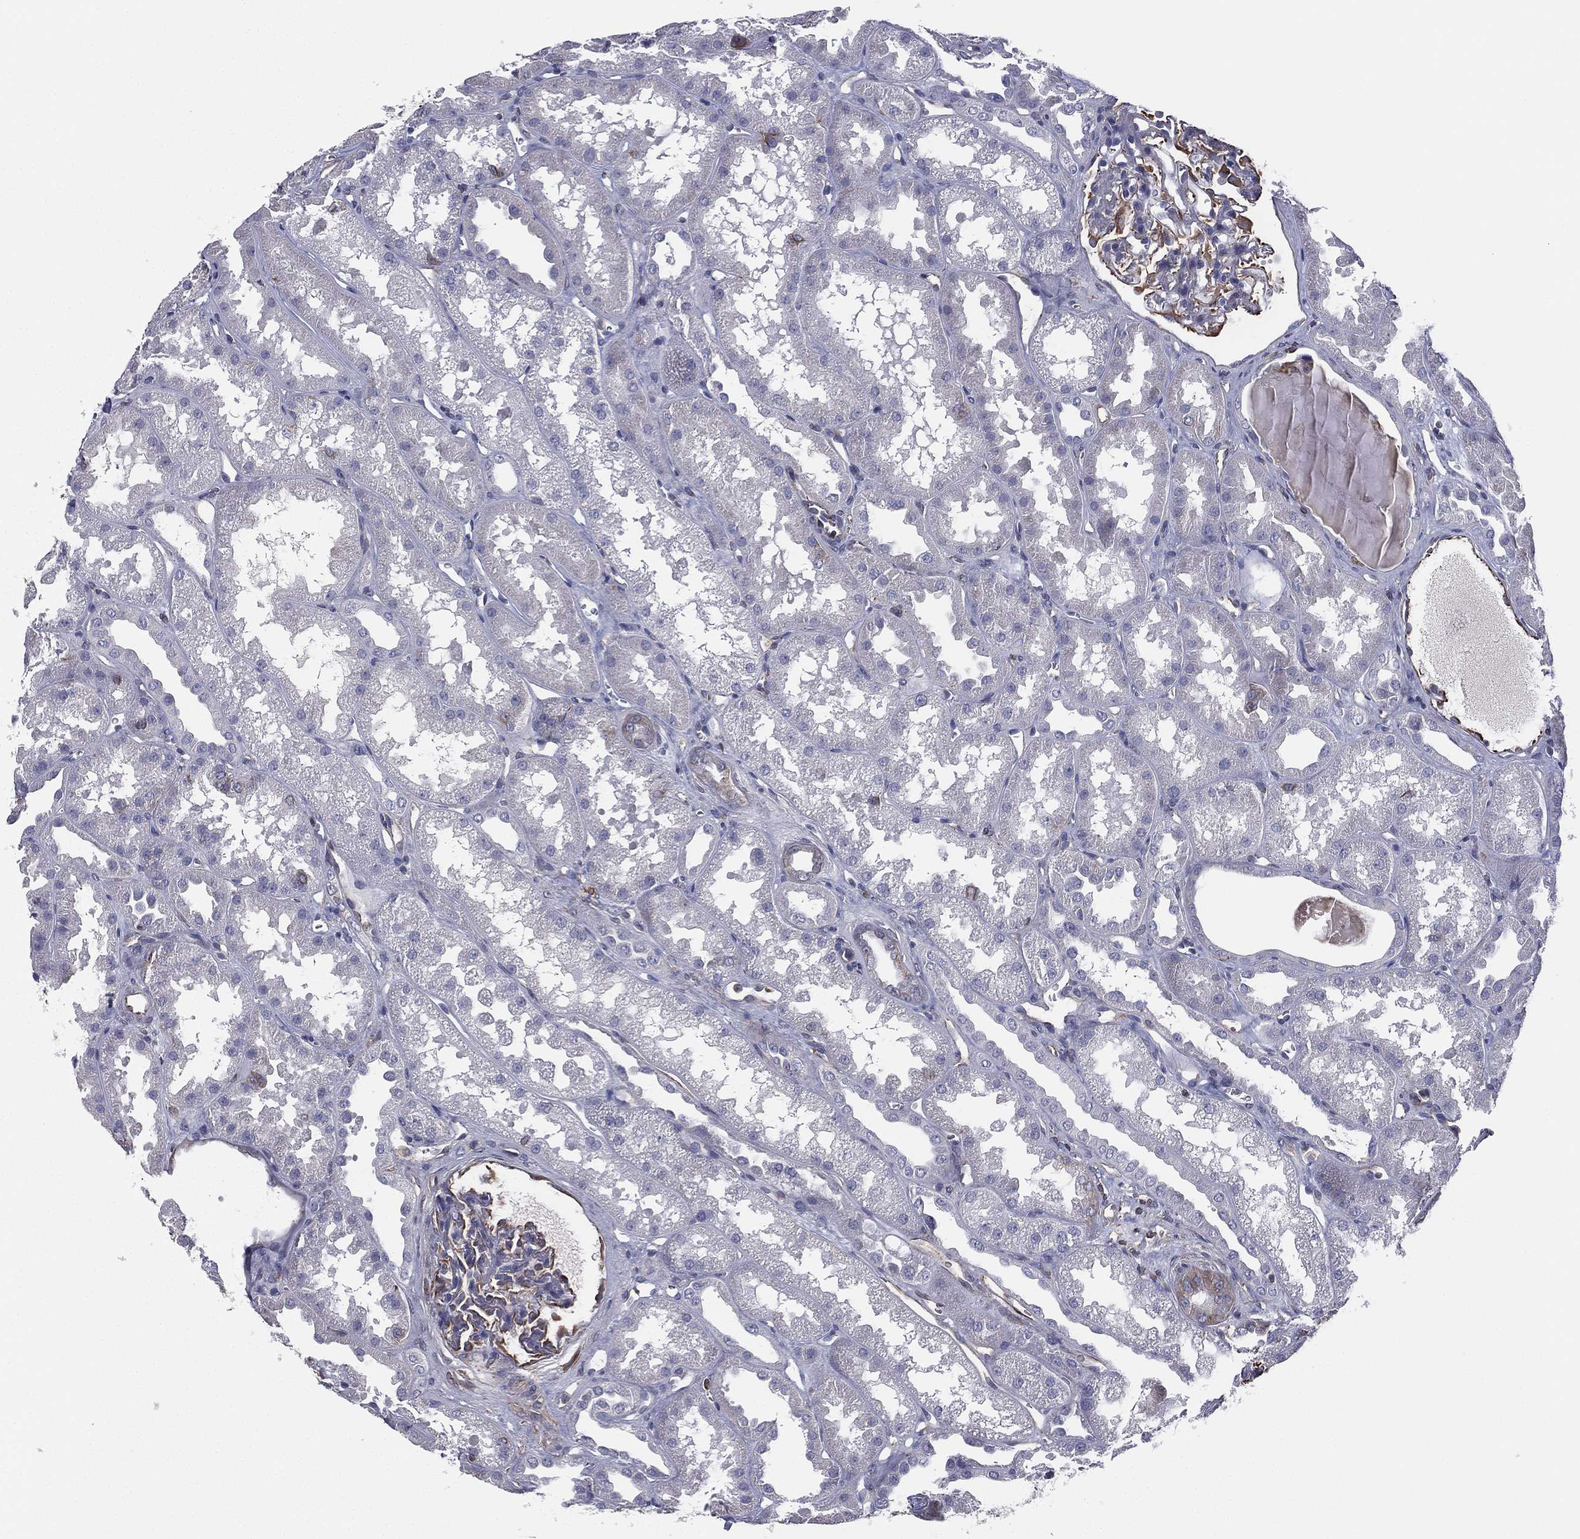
{"staining": {"intensity": "moderate", "quantity": "25%-75%", "location": "cytoplasmic/membranous"}, "tissue": "kidney", "cell_type": "Cells in glomeruli", "image_type": "normal", "snomed": [{"axis": "morphology", "description": "Normal tissue, NOS"}, {"axis": "topography", "description": "Kidney"}], "caption": "Immunohistochemical staining of normal kidney demonstrates medium levels of moderate cytoplasmic/membranous positivity in approximately 25%-75% of cells in glomeruli.", "gene": "SCUBE1", "patient": {"sex": "male", "age": 61}}